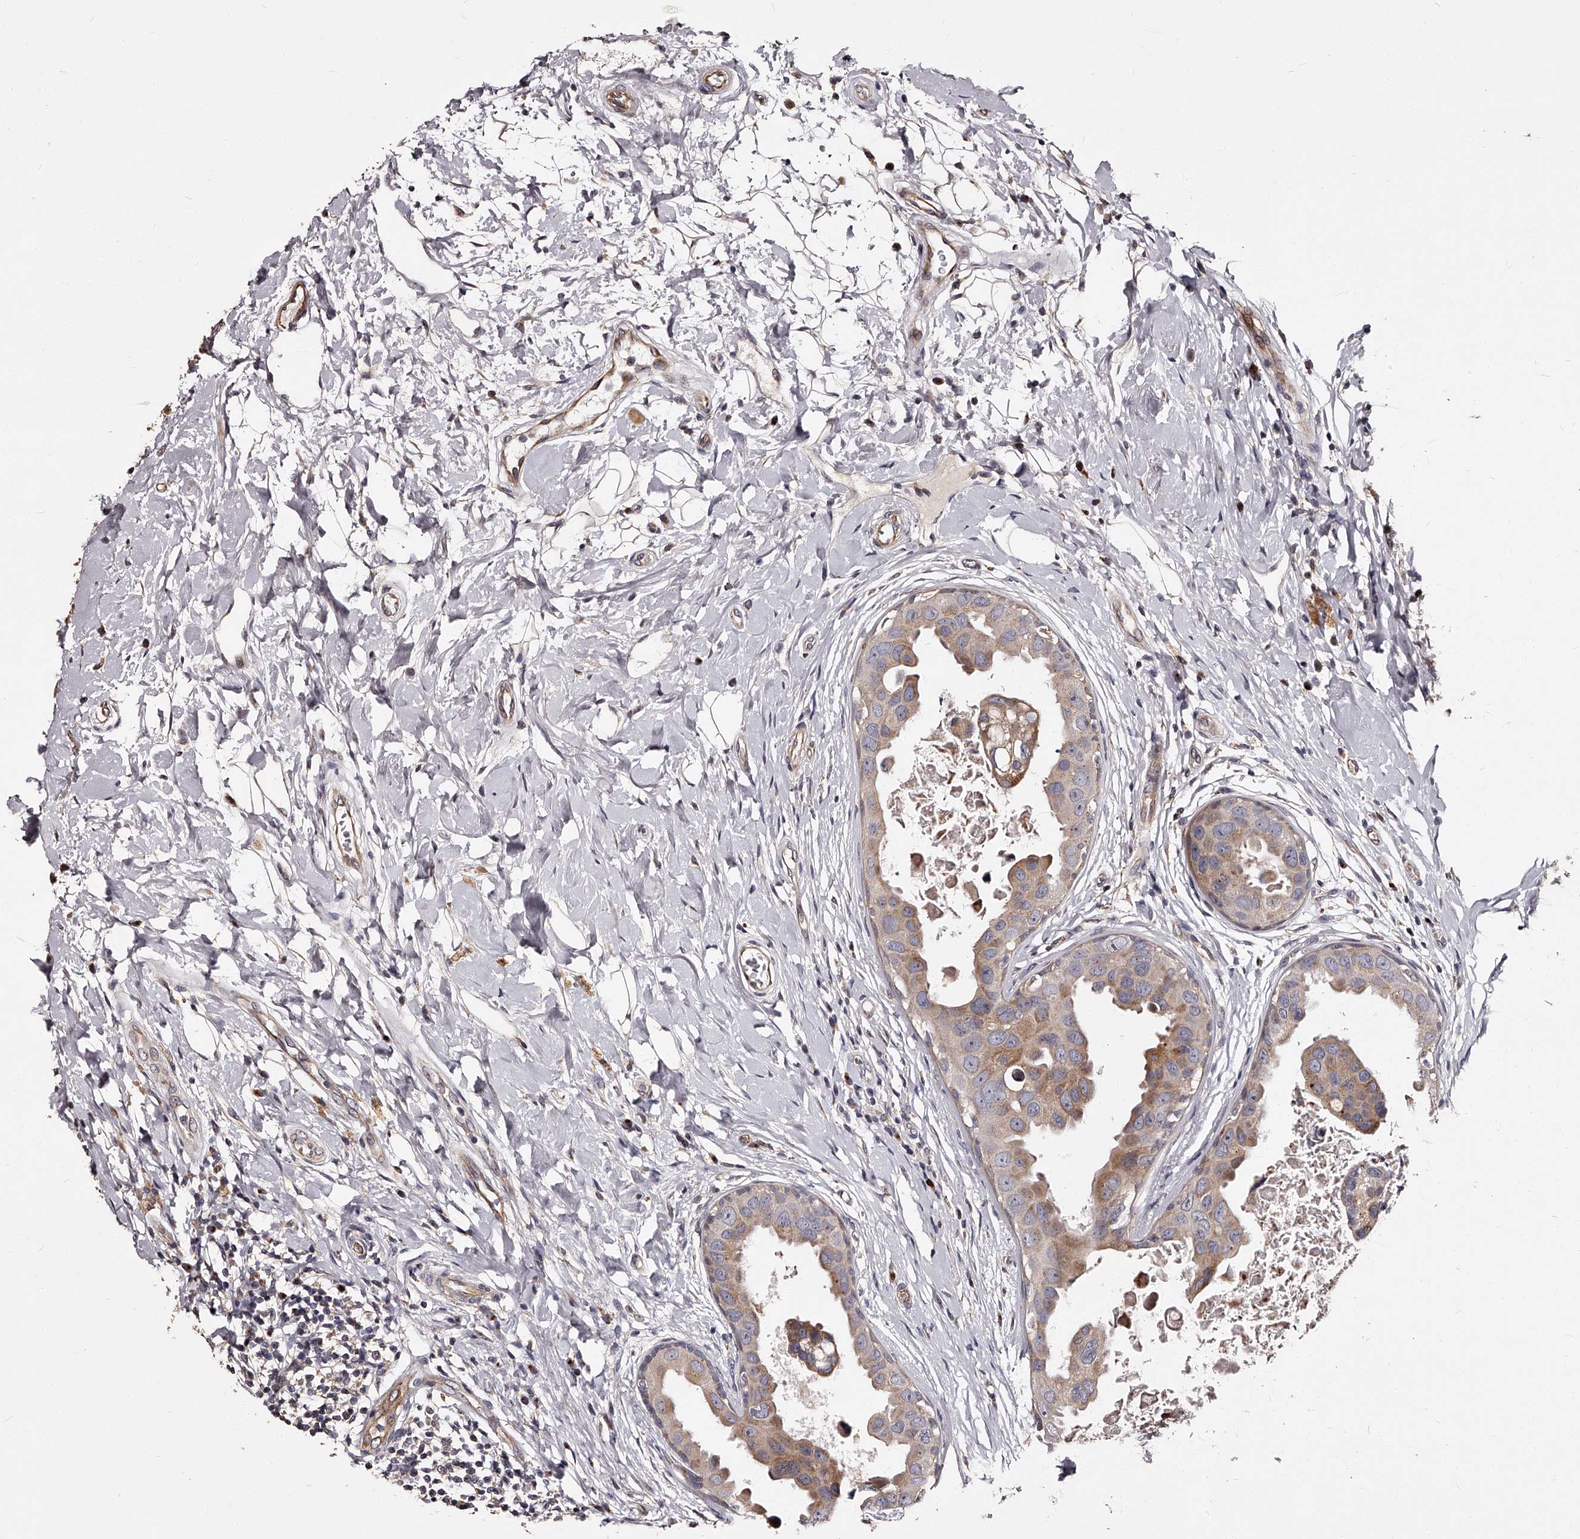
{"staining": {"intensity": "moderate", "quantity": ">75%", "location": "cytoplasmic/membranous"}, "tissue": "breast cancer", "cell_type": "Tumor cells", "image_type": "cancer", "snomed": [{"axis": "morphology", "description": "Duct carcinoma"}, {"axis": "topography", "description": "Breast"}], "caption": "Protein expression by immunohistochemistry (IHC) demonstrates moderate cytoplasmic/membranous staining in about >75% of tumor cells in breast cancer (infiltrating ductal carcinoma).", "gene": "RSC1A1", "patient": {"sex": "female", "age": 27}}